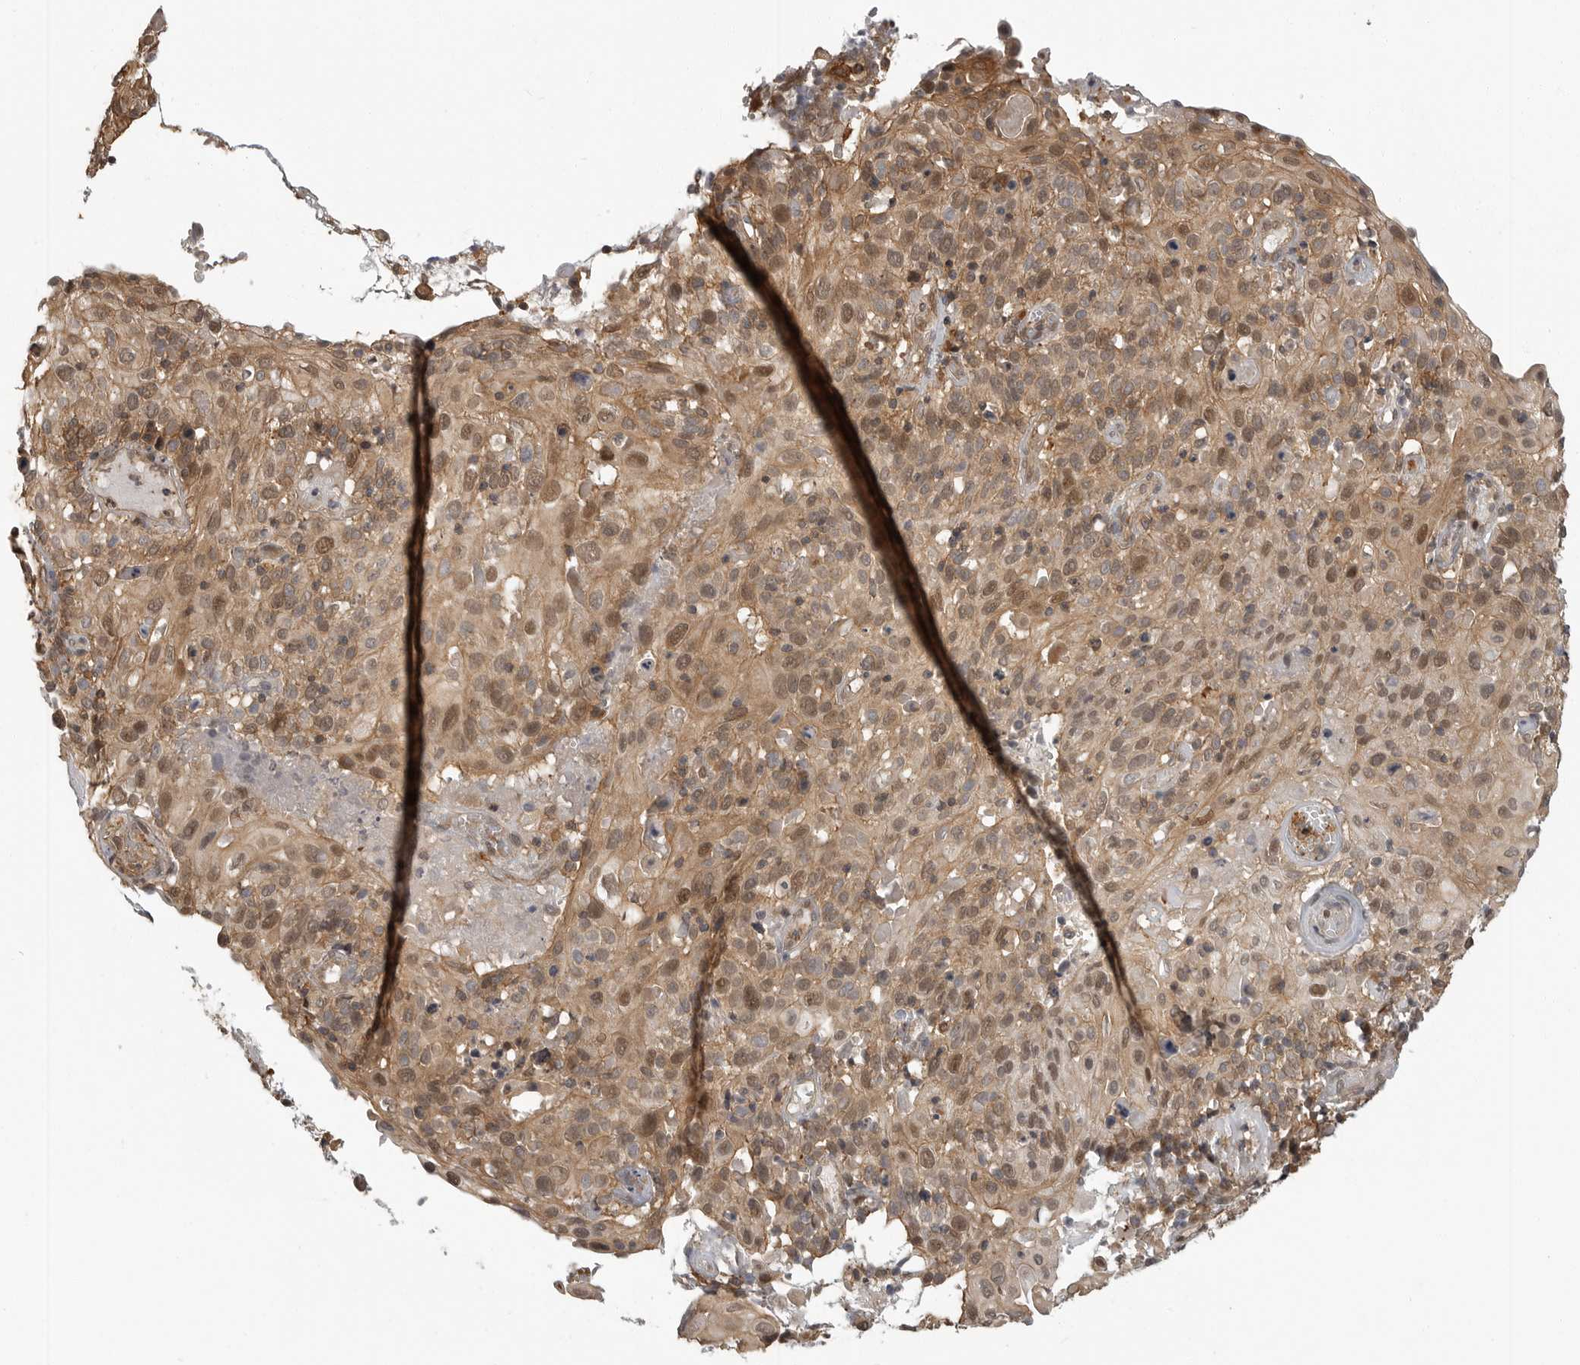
{"staining": {"intensity": "moderate", "quantity": ">75%", "location": "cytoplasmic/membranous,nuclear"}, "tissue": "cervical cancer", "cell_type": "Tumor cells", "image_type": "cancer", "snomed": [{"axis": "morphology", "description": "Squamous cell carcinoma, NOS"}, {"axis": "topography", "description": "Cervix"}], "caption": "Cervical squamous cell carcinoma was stained to show a protein in brown. There is medium levels of moderate cytoplasmic/membranous and nuclear positivity in approximately >75% of tumor cells. (Stains: DAB in brown, nuclei in blue, Microscopy: brightfield microscopy at high magnification).", "gene": "ERN1", "patient": {"sex": "female", "age": 74}}